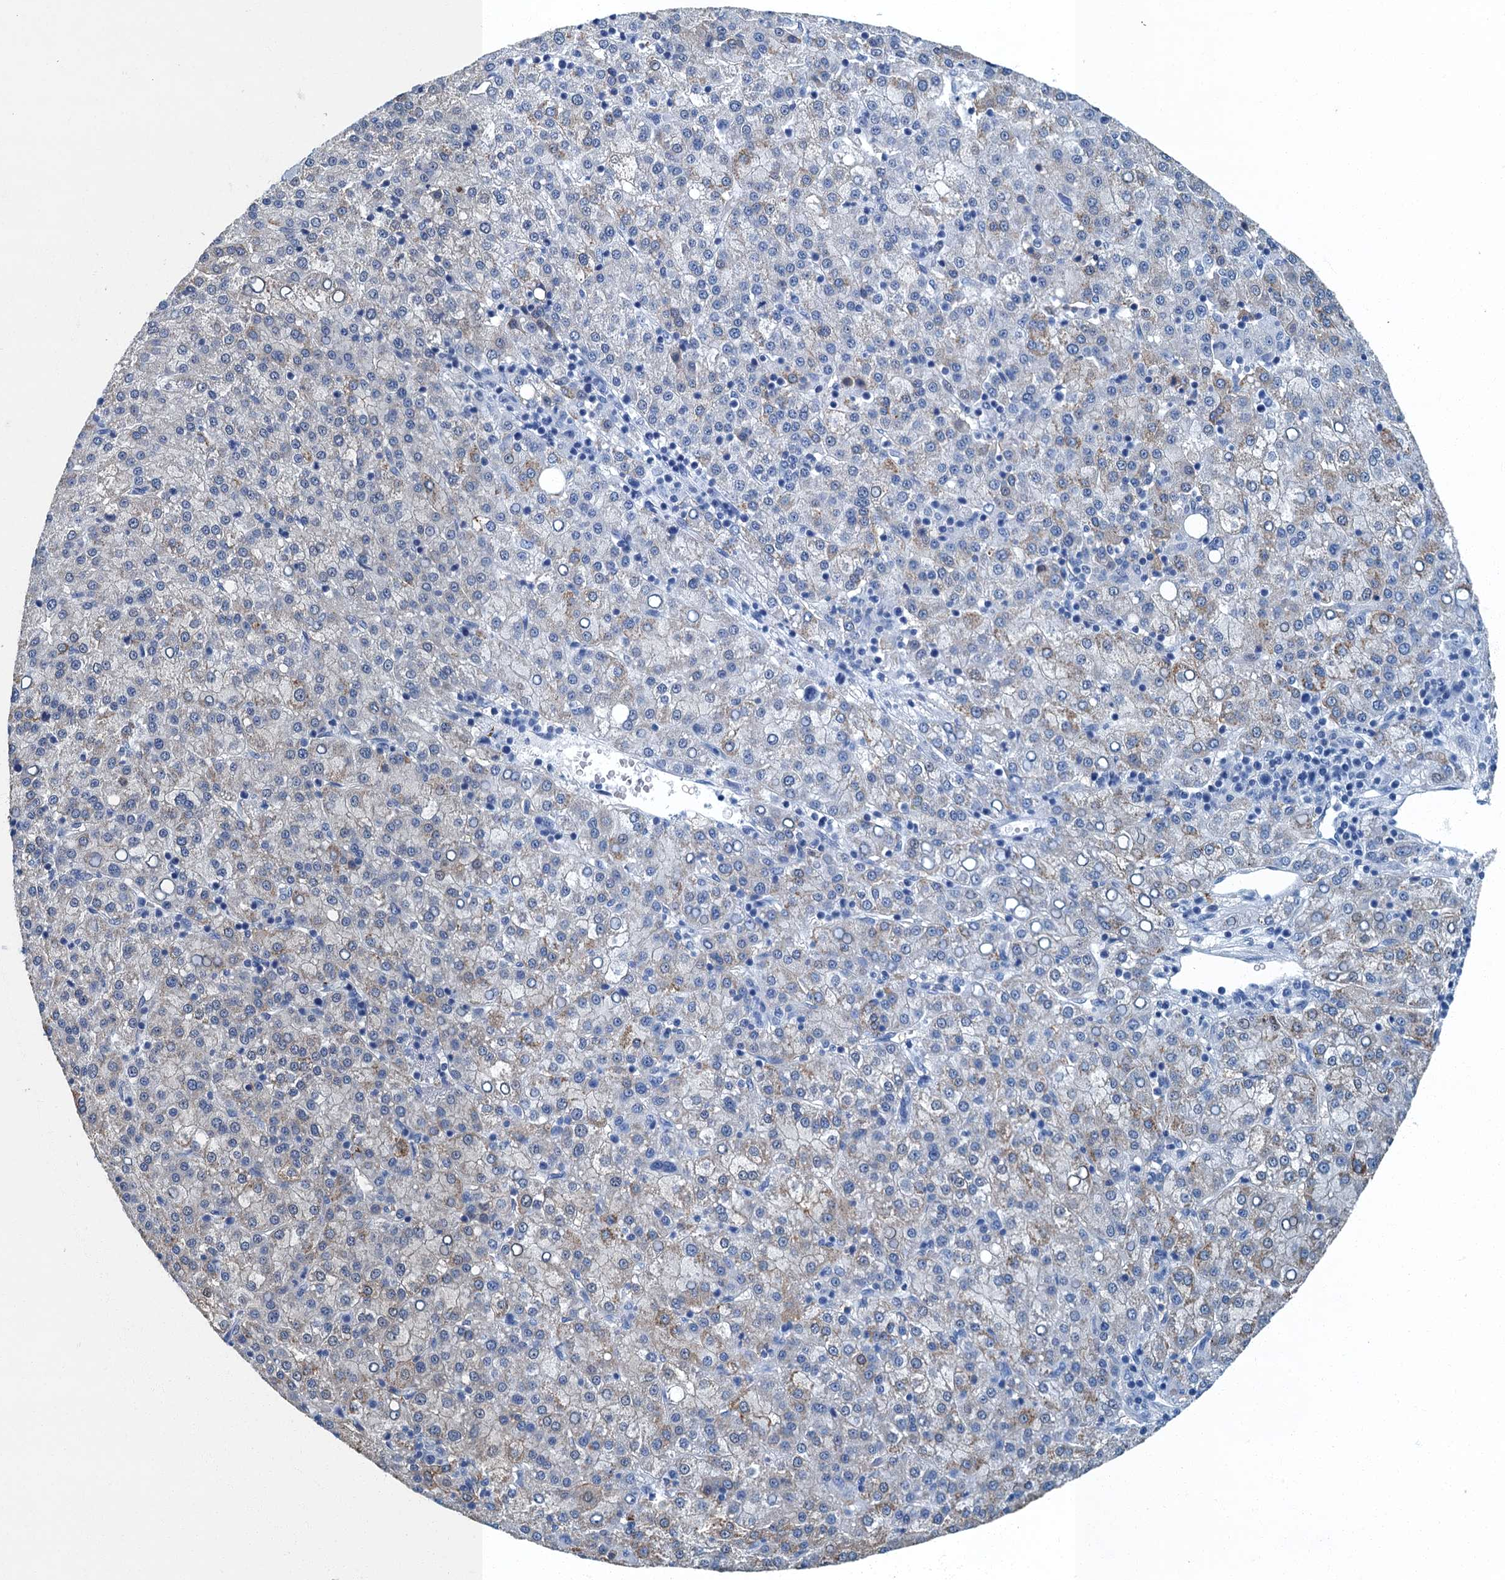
{"staining": {"intensity": "weak", "quantity": "<25%", "location": "cytoplasmic/membranous"}, "tissue": "liver cancer", "cell_type": "Tumor cells", "image_type": "cancer", "snomed": [{"axis": "morphology", "description": "Carcinoma, Hepatocellular, NOS"}, {"axis": "topography", "description": "Liver"}], "caption": "Histopathology image shows no protein expression in tumor cells of liver hepatocellular carcinoma tissue.", "gene": "GADL1", "patient": {"sex": "female", "age": 58}}